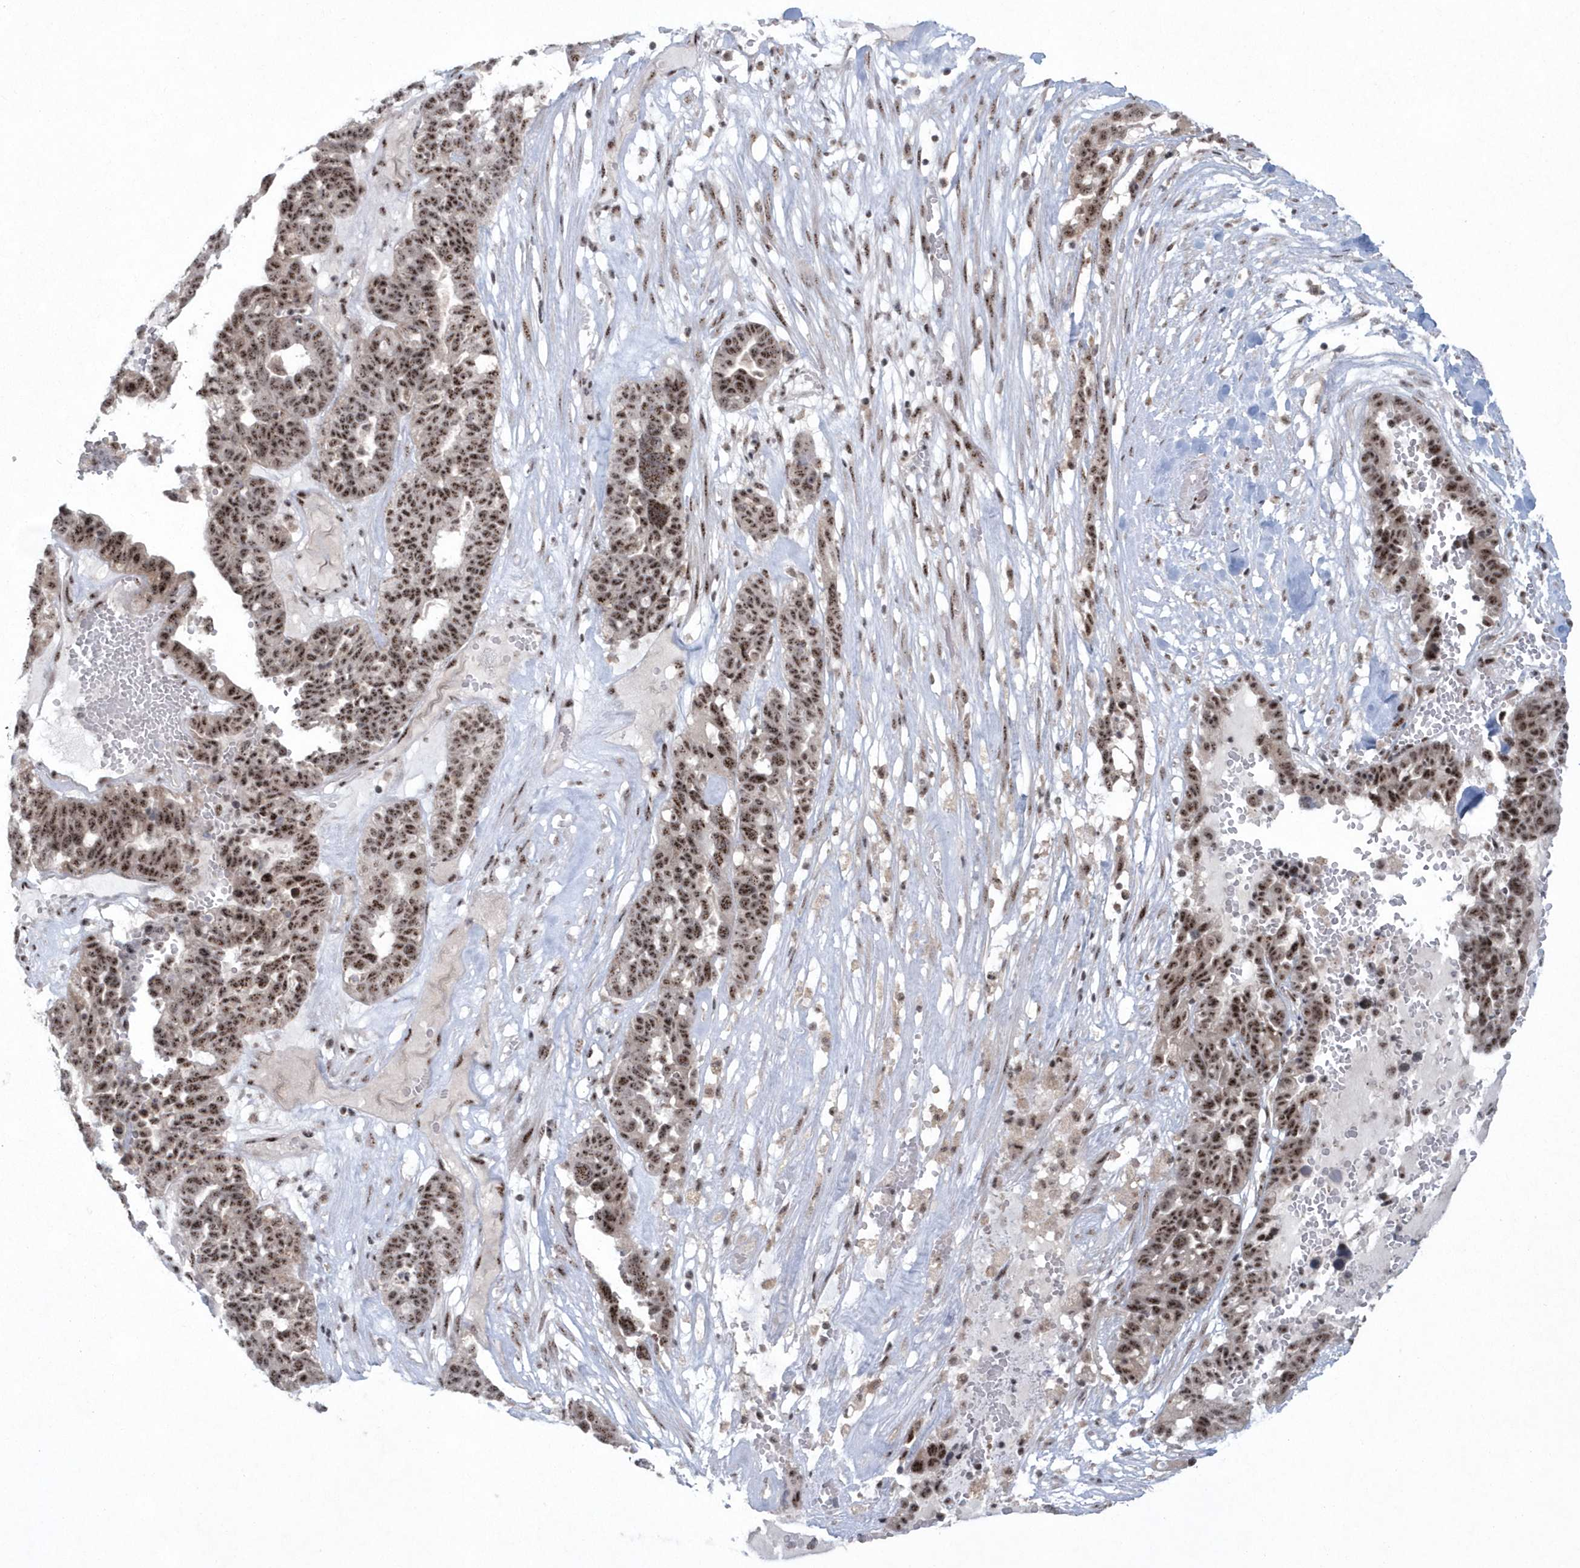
{"staining": {"intensity": "moderate", "quantity": ">75%", "location": "nuclear"}, "tissue": "ovarian cancer", "cell_type": "Tumor cells", "image_type": "cancer", "snomed": [{"axis": "morphology", "description": "Cystadenocarcinoma, serous, NOS"}, {"axis": "topography", "description": "Ovary"}], "caption": "Ovarian cancer was stained to show a protein in brown. There is medium levels of moderate nuclear expression in approximately >75% of tumor cells. The staining was performed using DAB (3,3'-diaminobenzidine), with brown indicating positive protein expression. Nuclei are stained blue with hematoxylin.", "gene": "KDM6B", "patient": {"sex": "female", "age": 59}}